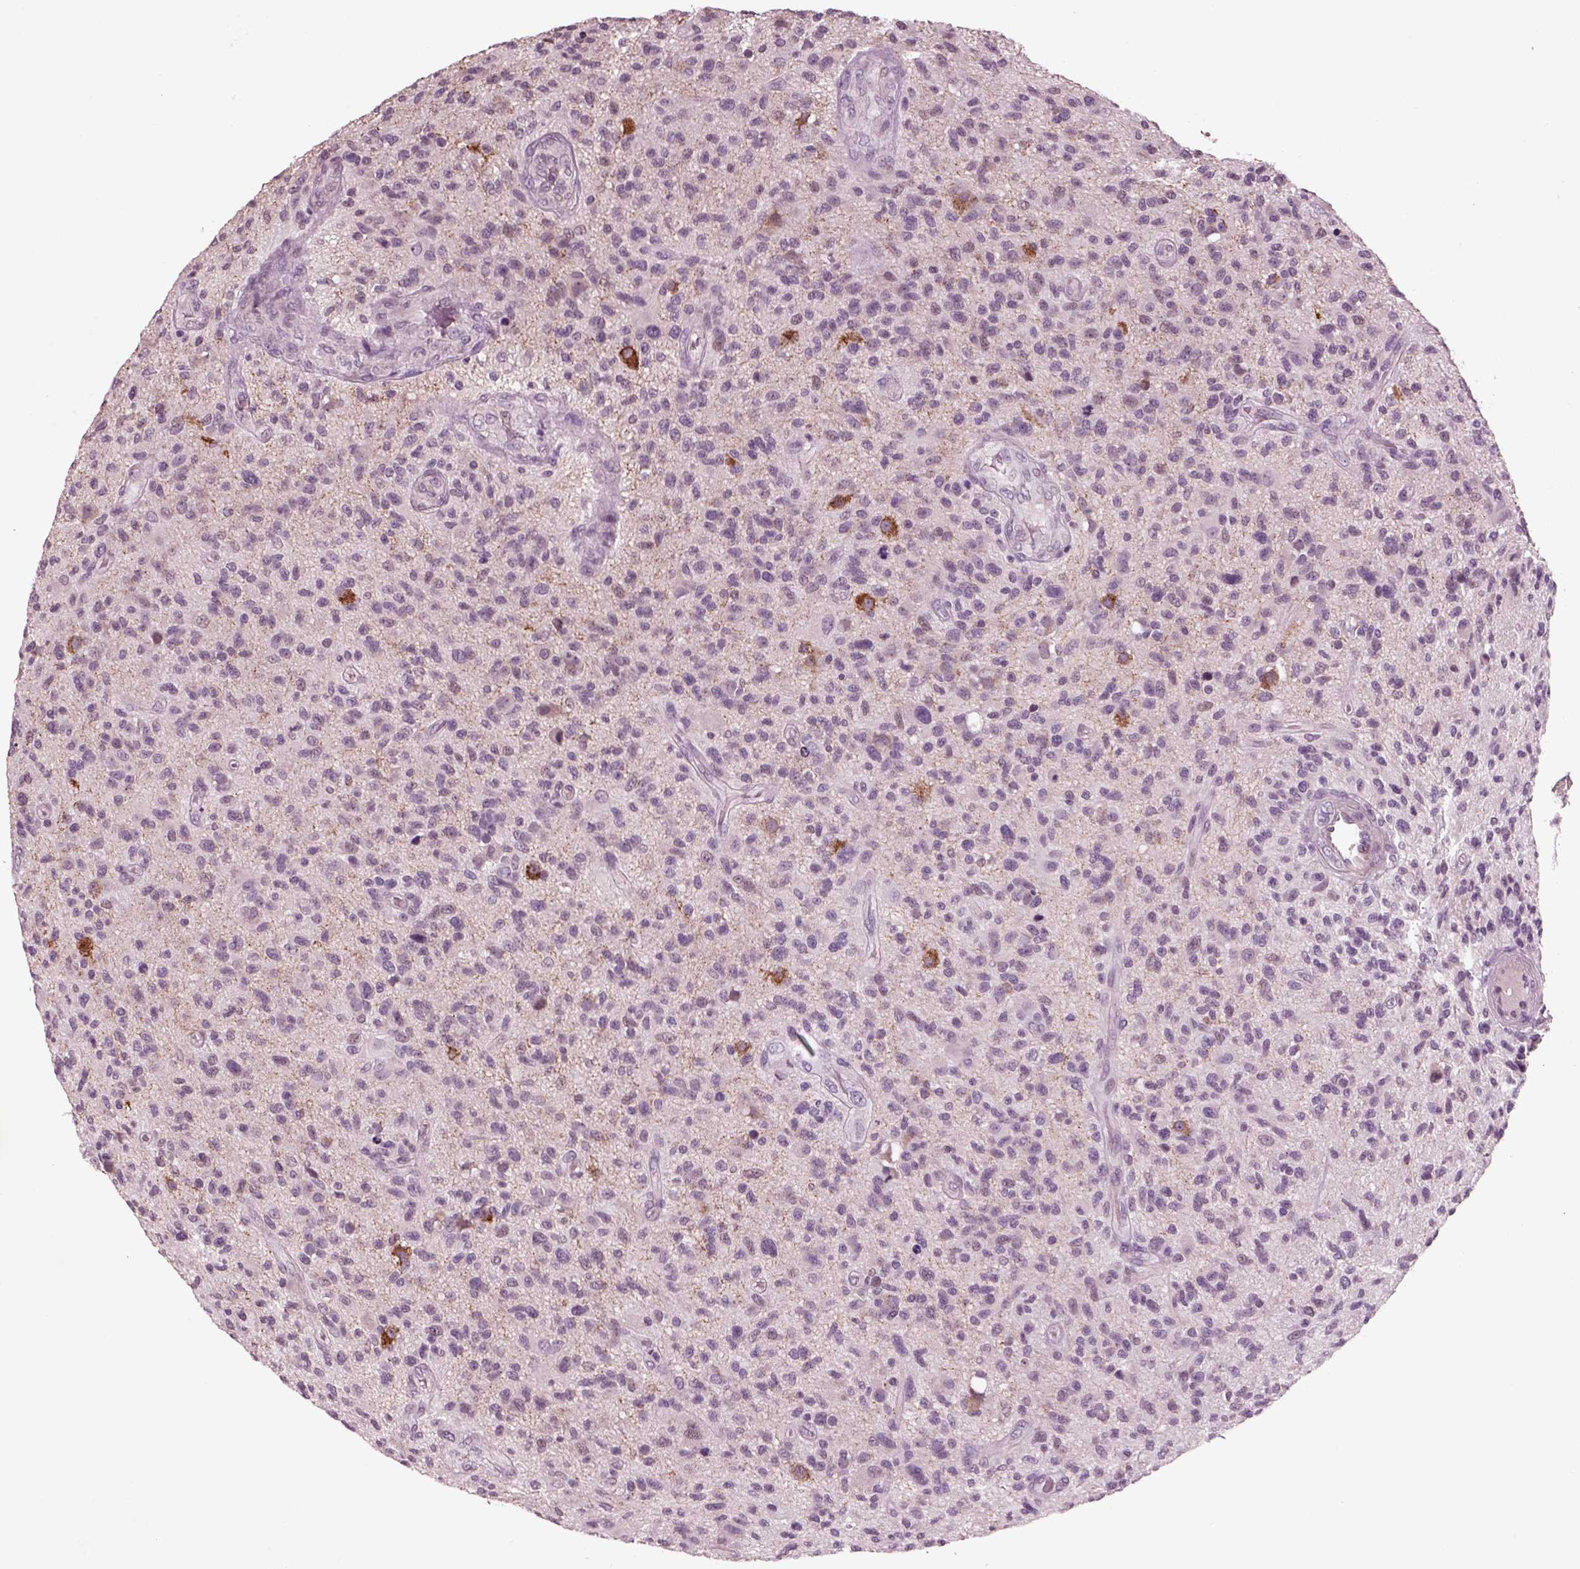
{"staining": {"intensity": "negative", "quantity": "none", "location": "none"}, "tissue": "glioma", "cell_type": "Tumor cells", "image_type": "cancer", "snomed": [{"axis": "morphology", "description": "Glioma, malignant, High grade"}, {"axis": "topography", "description": "Brain"}], "caption": "An image of human malignant glioma (high-grade) is negative for staining in tumor cells. (Brightfield microscopy of DAB (3,3'-diaminobenzidine) immunohistochemistry (IHC) at high magnification).", "gene": "CHGB", "patient": {"sex": "male", "age": 47}}